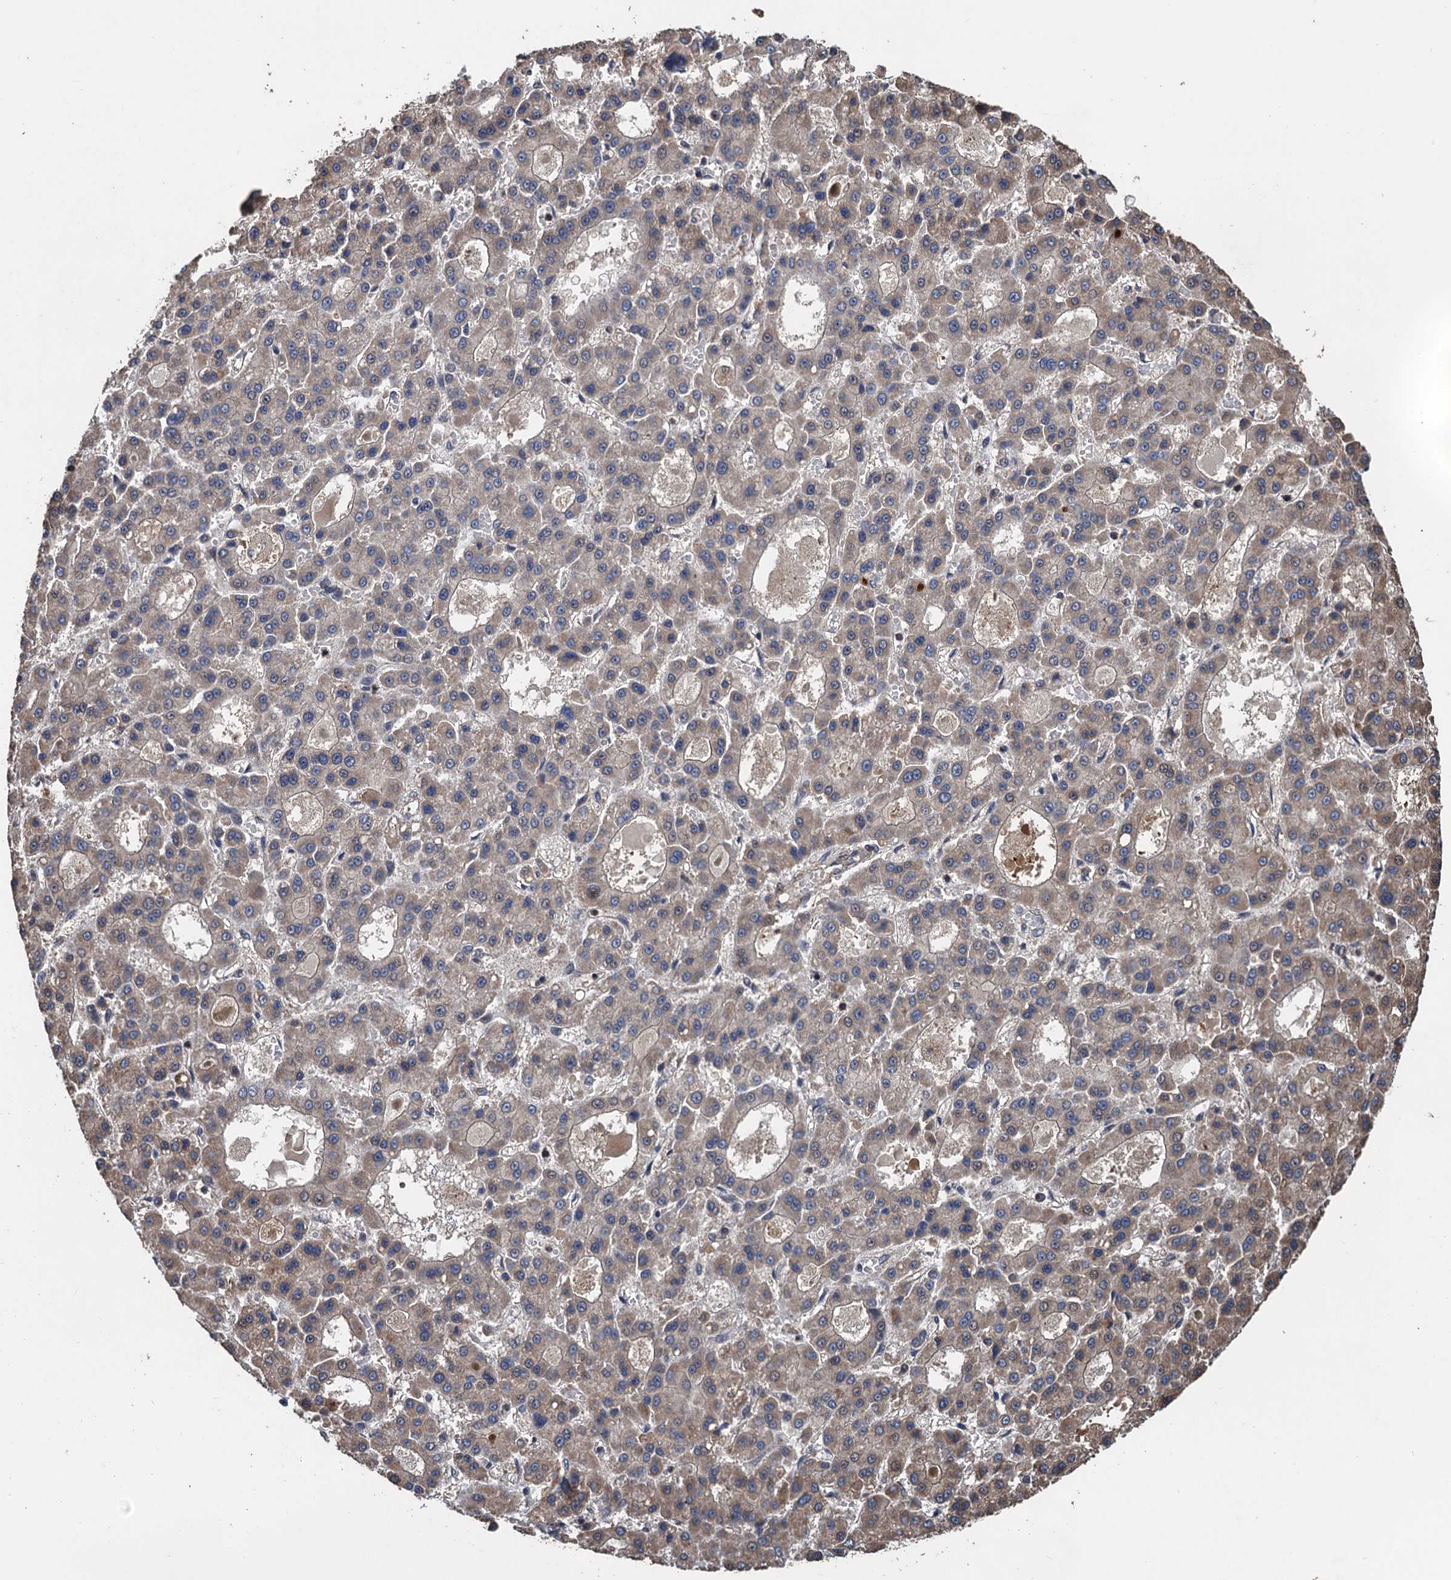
{"staining": {"intensity": "weak", "quantity": "<25%", "location": "cytoplasmic/membranous"}, "tissue": "liver cancer", "cell_type": "Tumor cells", "image_type": "cancer", "snomed": [{"axis": "morphology", "description": "Carcinoma, Hepatocellular, NOS"}, {"axis": "topography", "description": "Liver"}], "caption": "A photomicrograph of human liver hepatocellular carcinoma is negative for staining in tumor cells.", "gene": "PPP4R1", "patient": {"sex": "male", "age": 70}}